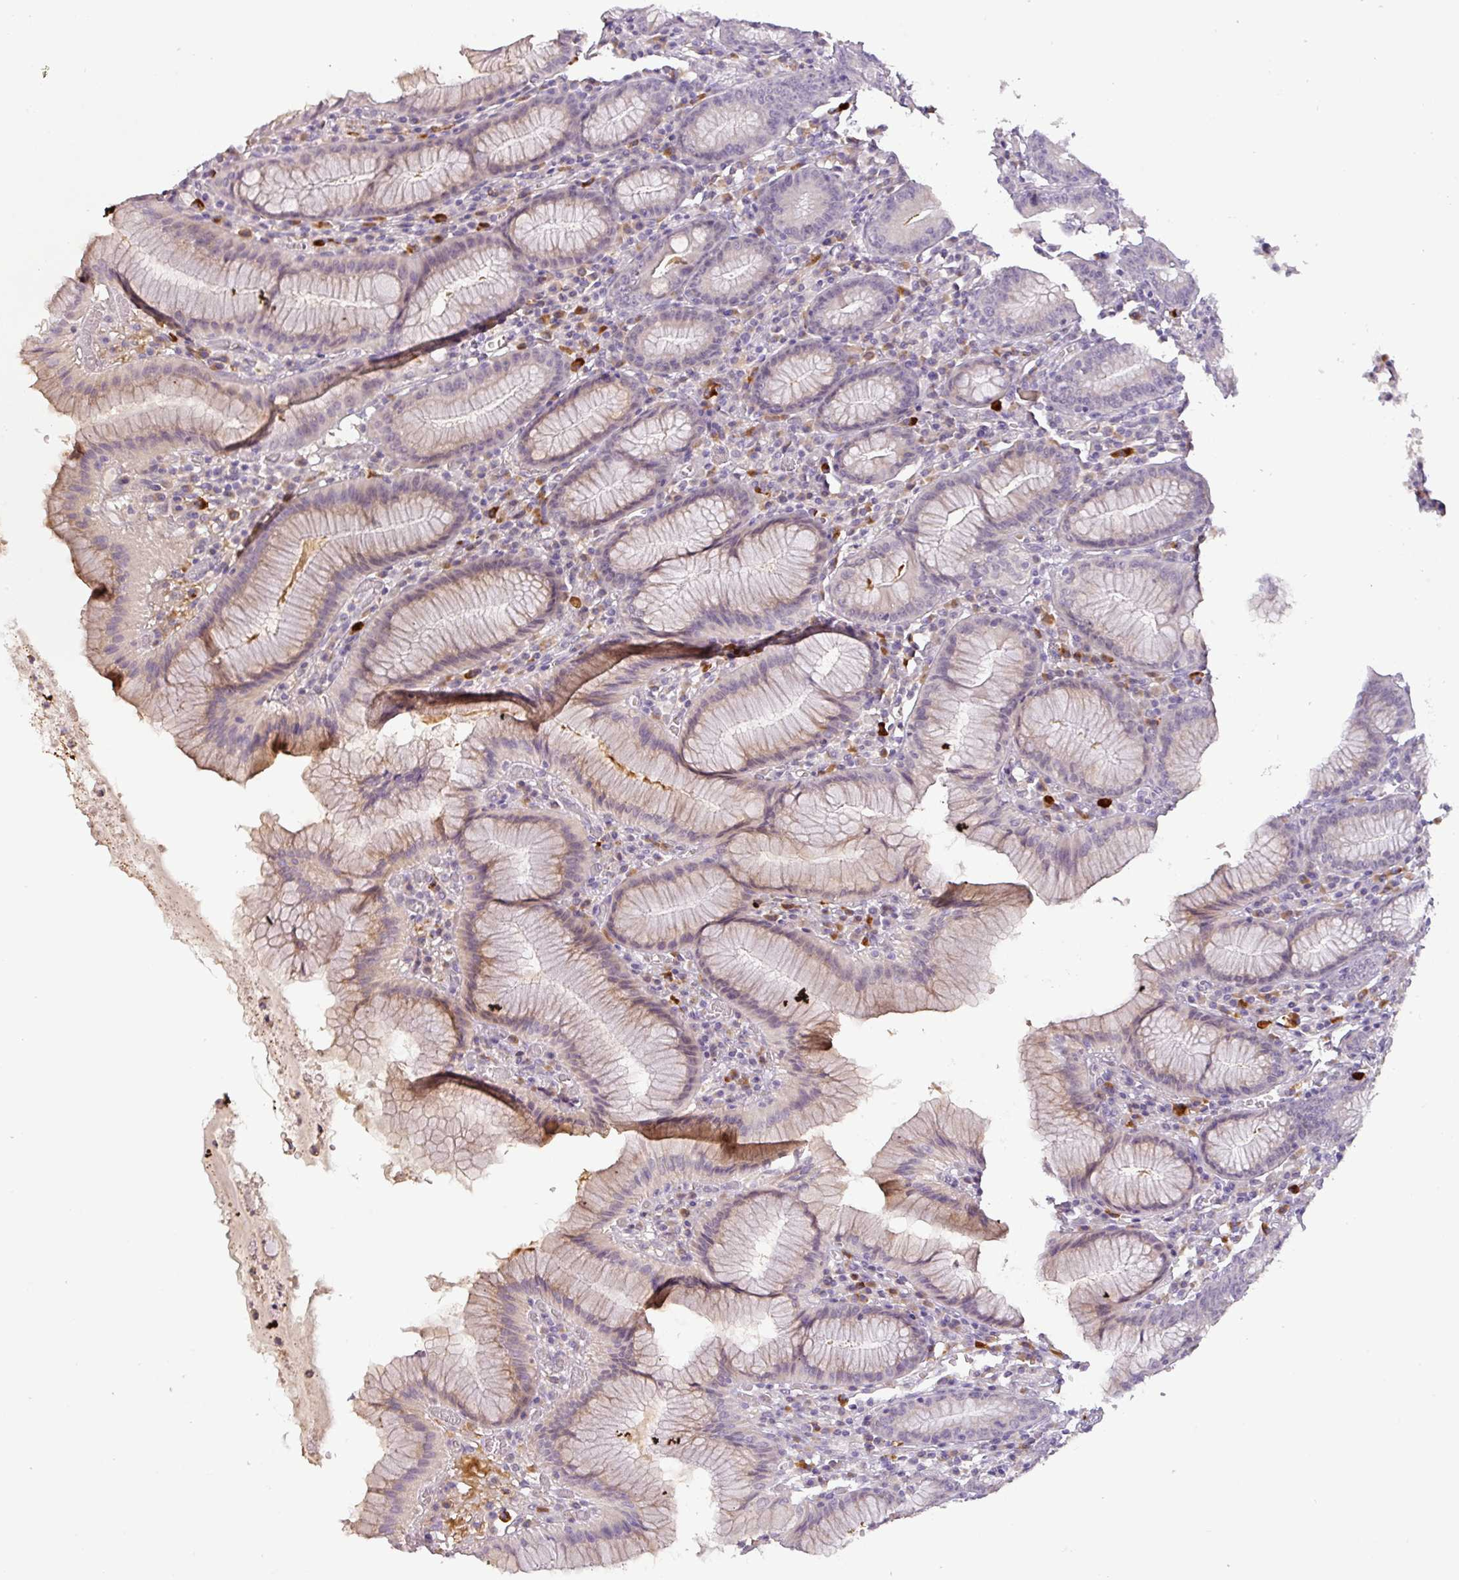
{"staining": {"intensity": "weak", "quantity": ">75%", "location": "cytoplasmic/membranous,nuclear"}, "tissue": "stomach", "cell_type": "Glandular cells", "image_type": "normal", "snomed": [{"axis": "morphology", "description": "Normal tissue, NOS"}, {"axis": "topography", "description": "Stomach"}], "caption": "Immunohistochemical staining of benign human stomach demonstrates low levels of weak cytoplasmic/membranous,nuclear staining in about >75% of glandular cells.", "gene": "DRD5", "patient": {"sex": "male", "age": 55}}